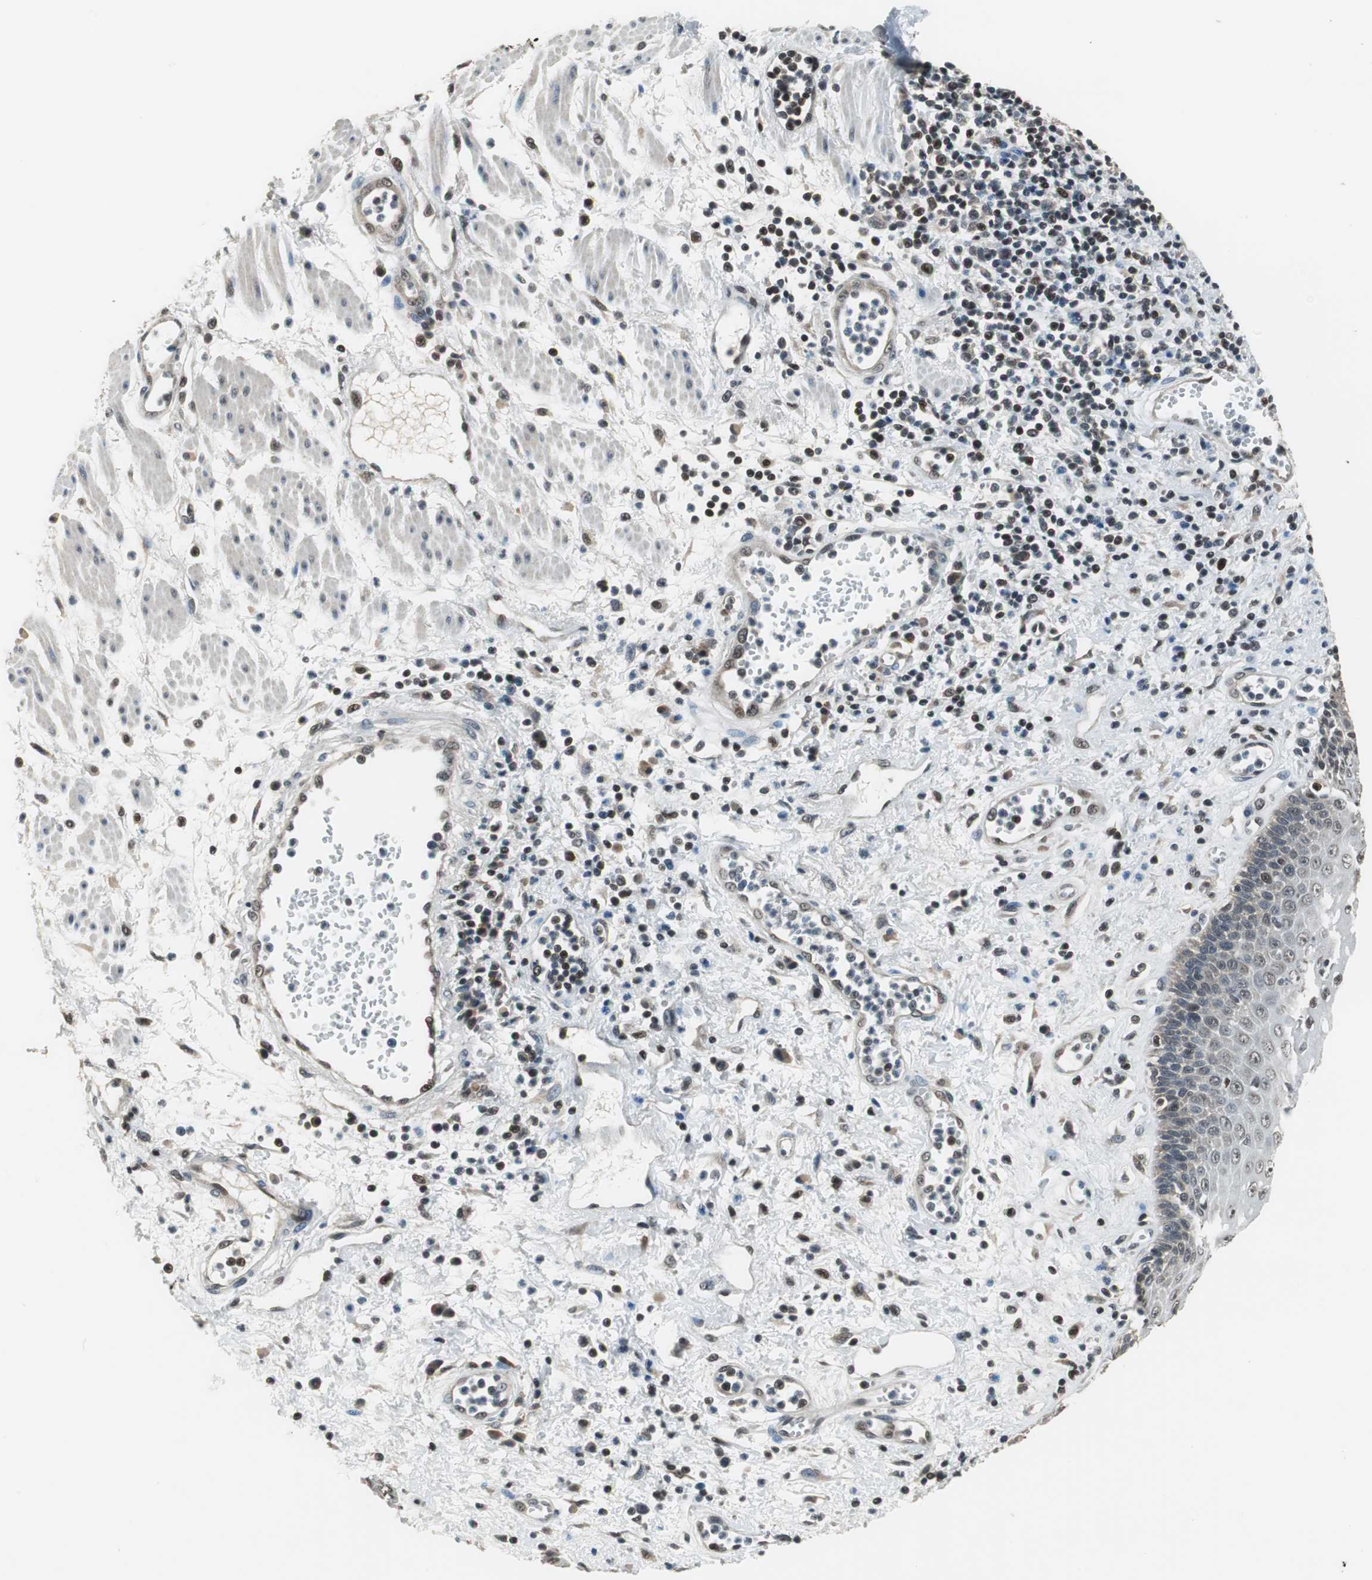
{"staining": {"intensity": "moderate", "quantity": "25%-75%", "location": "nuclear"}, "tissue": "esophagus", "cell_type": "Squamous epithelial cells", "image_type": "normal", "snomed": [{"axis": "morphology", "description": "Normal tissue, NOS"}, {"axis": "morphology", "description": "Squamous cell carcinoma, NOS"}, {"axis": "topography", "description": "Esophagus"}], "caption": "Immunohistochemistry (IHC) image of benign esophagus: esophagus stained using IHC exhibits medium levels of moderate protein expression localized specifically in the nuclear of squamous epithelial cells, appearing as a nuclear brown color.", "gene": "MAFB", "patient": {"sex": "male", "age": 65}}